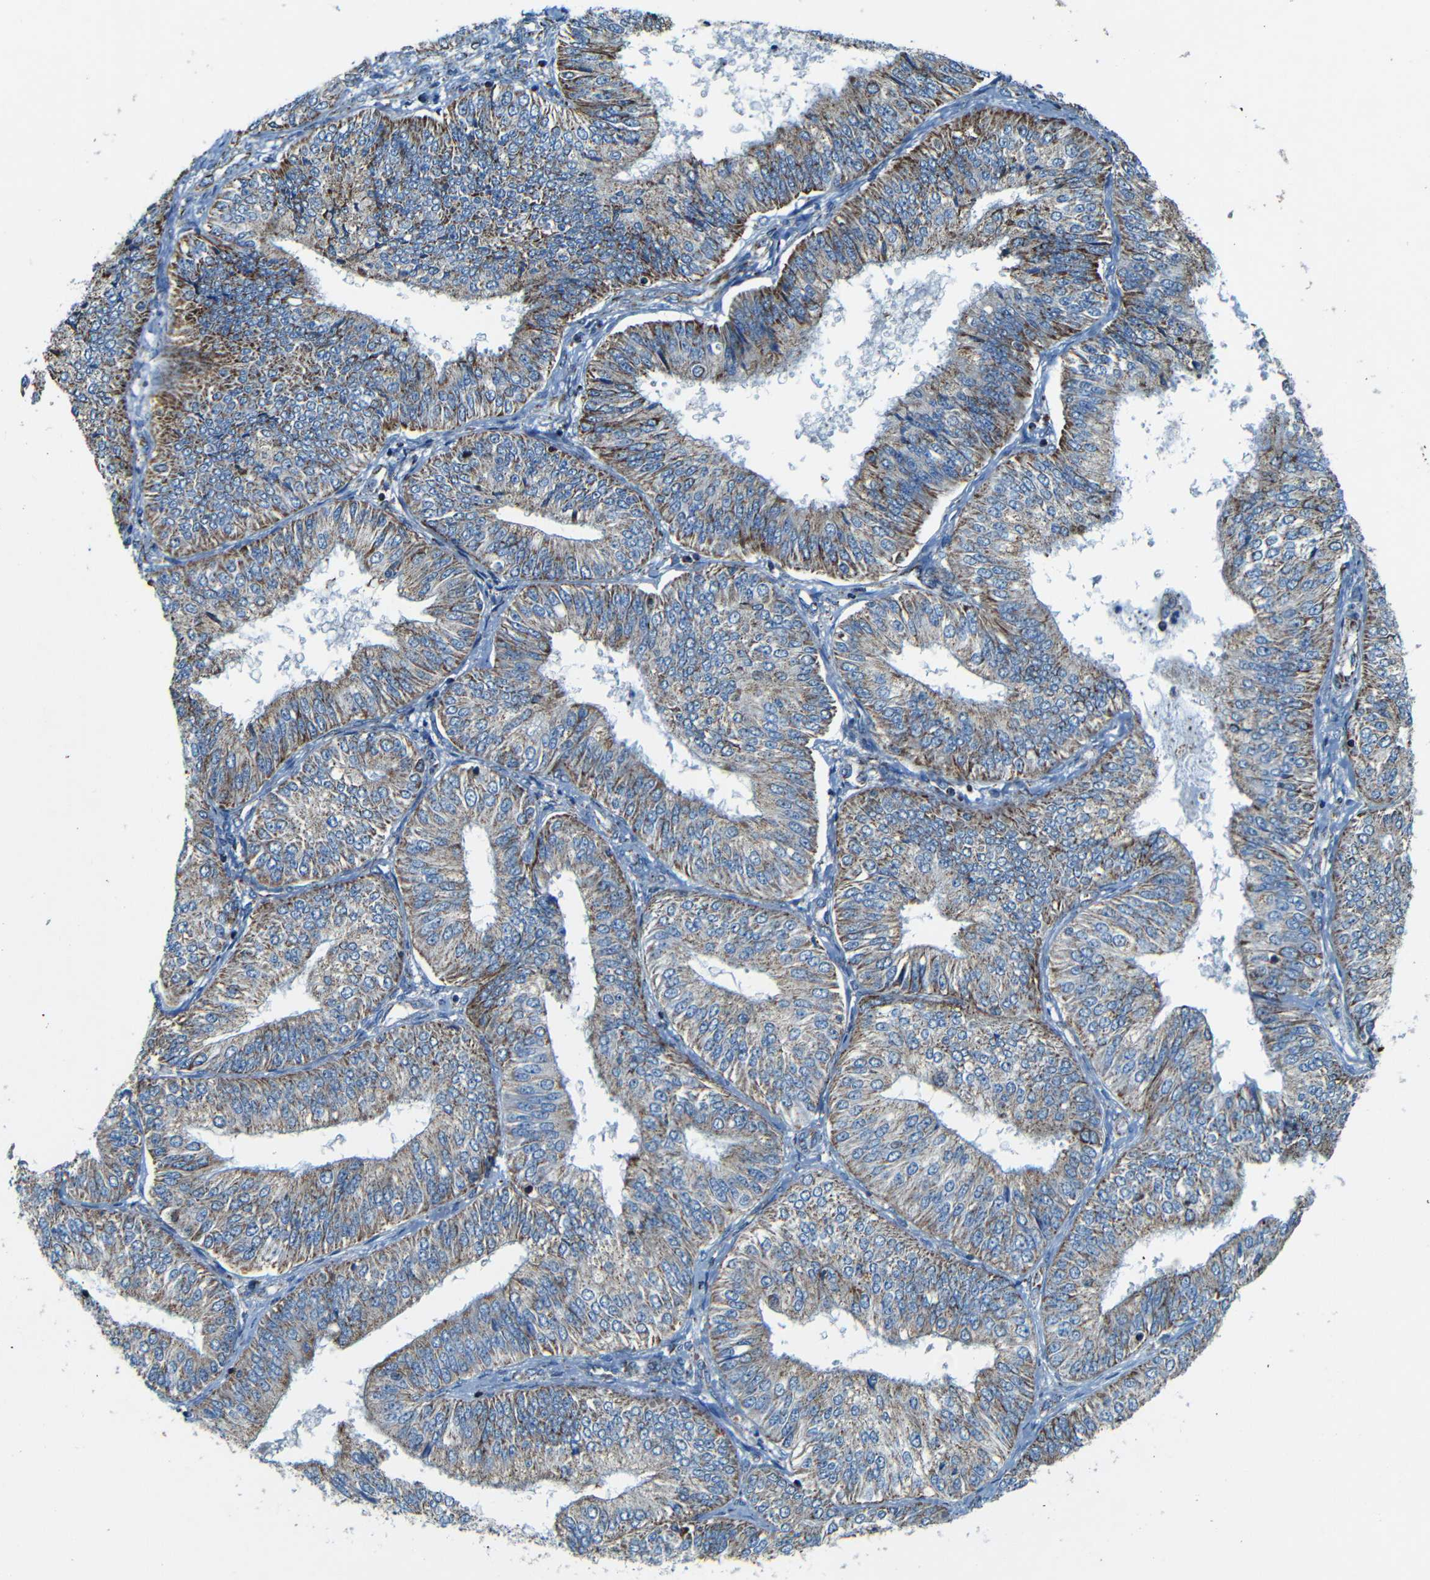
{"staining": {"intensity": "moderate", "quantity": ">75%", "location": "cytoplasmic/membranous"}, "tissue": "endometrial cancer", "cell_type": "Tumor cells", "image_type": "cancer", "snomed": [{"axis": "morphology", "description": "Adenocarcinoma, NOS"}, {"axis": "topography", "description": "Endometrium"}], "caption": "Immunohistochemical staining of human endometrial cancer (adenocarcinoma) demonstrates moderate cytoplasmic/membranous protein positivity in about >75% of tumor cells. (brown staining indicates protein expression, while blue staining denotes nuclei).", "gene": "WSCD2", "patient": {"sex": "female", "age": 58}}